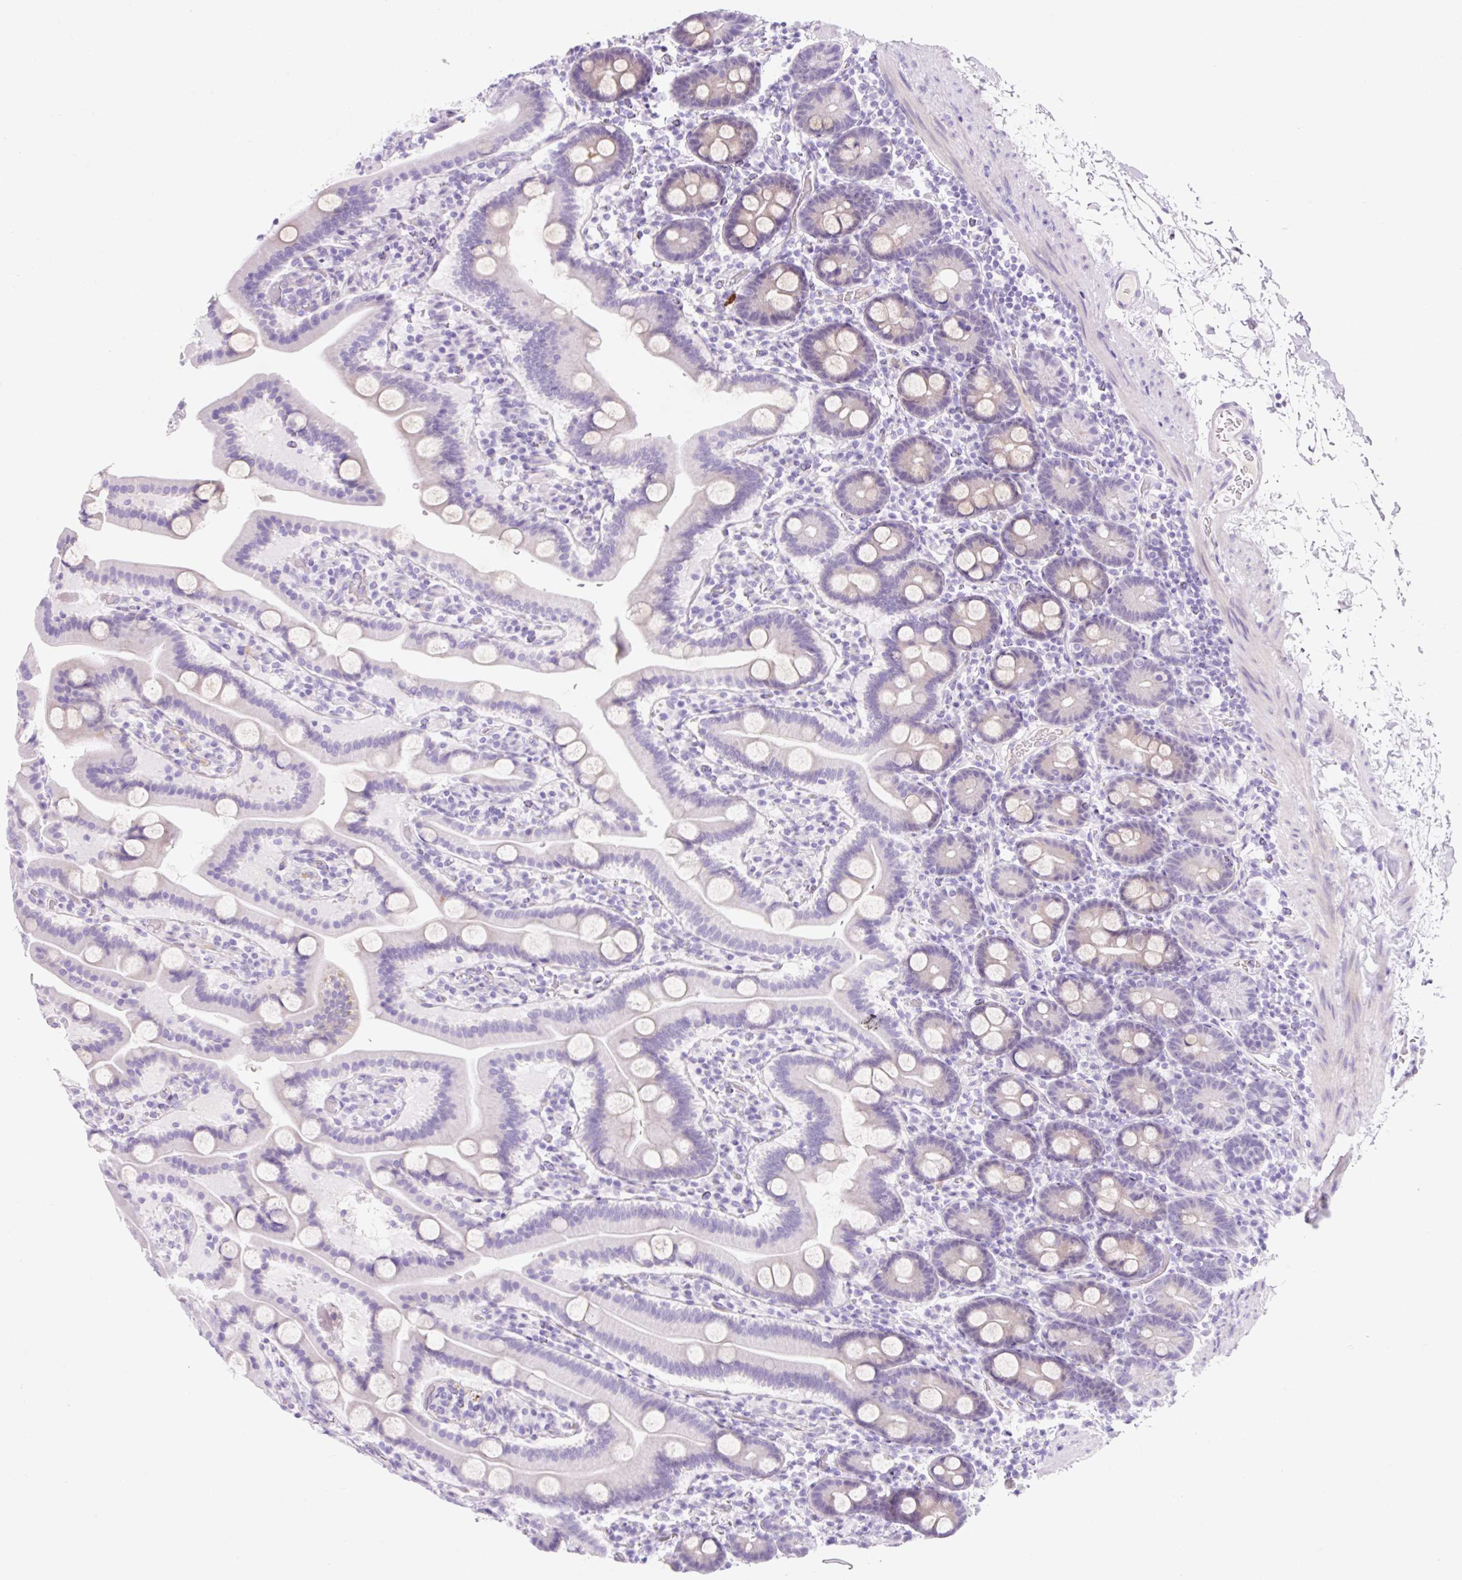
{"staining": {"intensity": "negative", "quantity": "none", "location": "none"}, "tissue": "duodenum", "cell_type": "Glandular cells", "image_type": "normal", "snomed": [{"axis": "morphology", "description": "Normal tissue, NOS"}, {"axis": "topography", "description": "Duodenum"}], "caption": "The image displays no staining of glandular cells in normal duodenum. (Stains: DAB (3,3'-diaminobenzidine) immunohistochemistry with hematoxylin counter stain, Microscopy: brightfield microscopy at high magnification).", "gene": "ZNF121", "patient": {"sex": "male", "age": 55}}